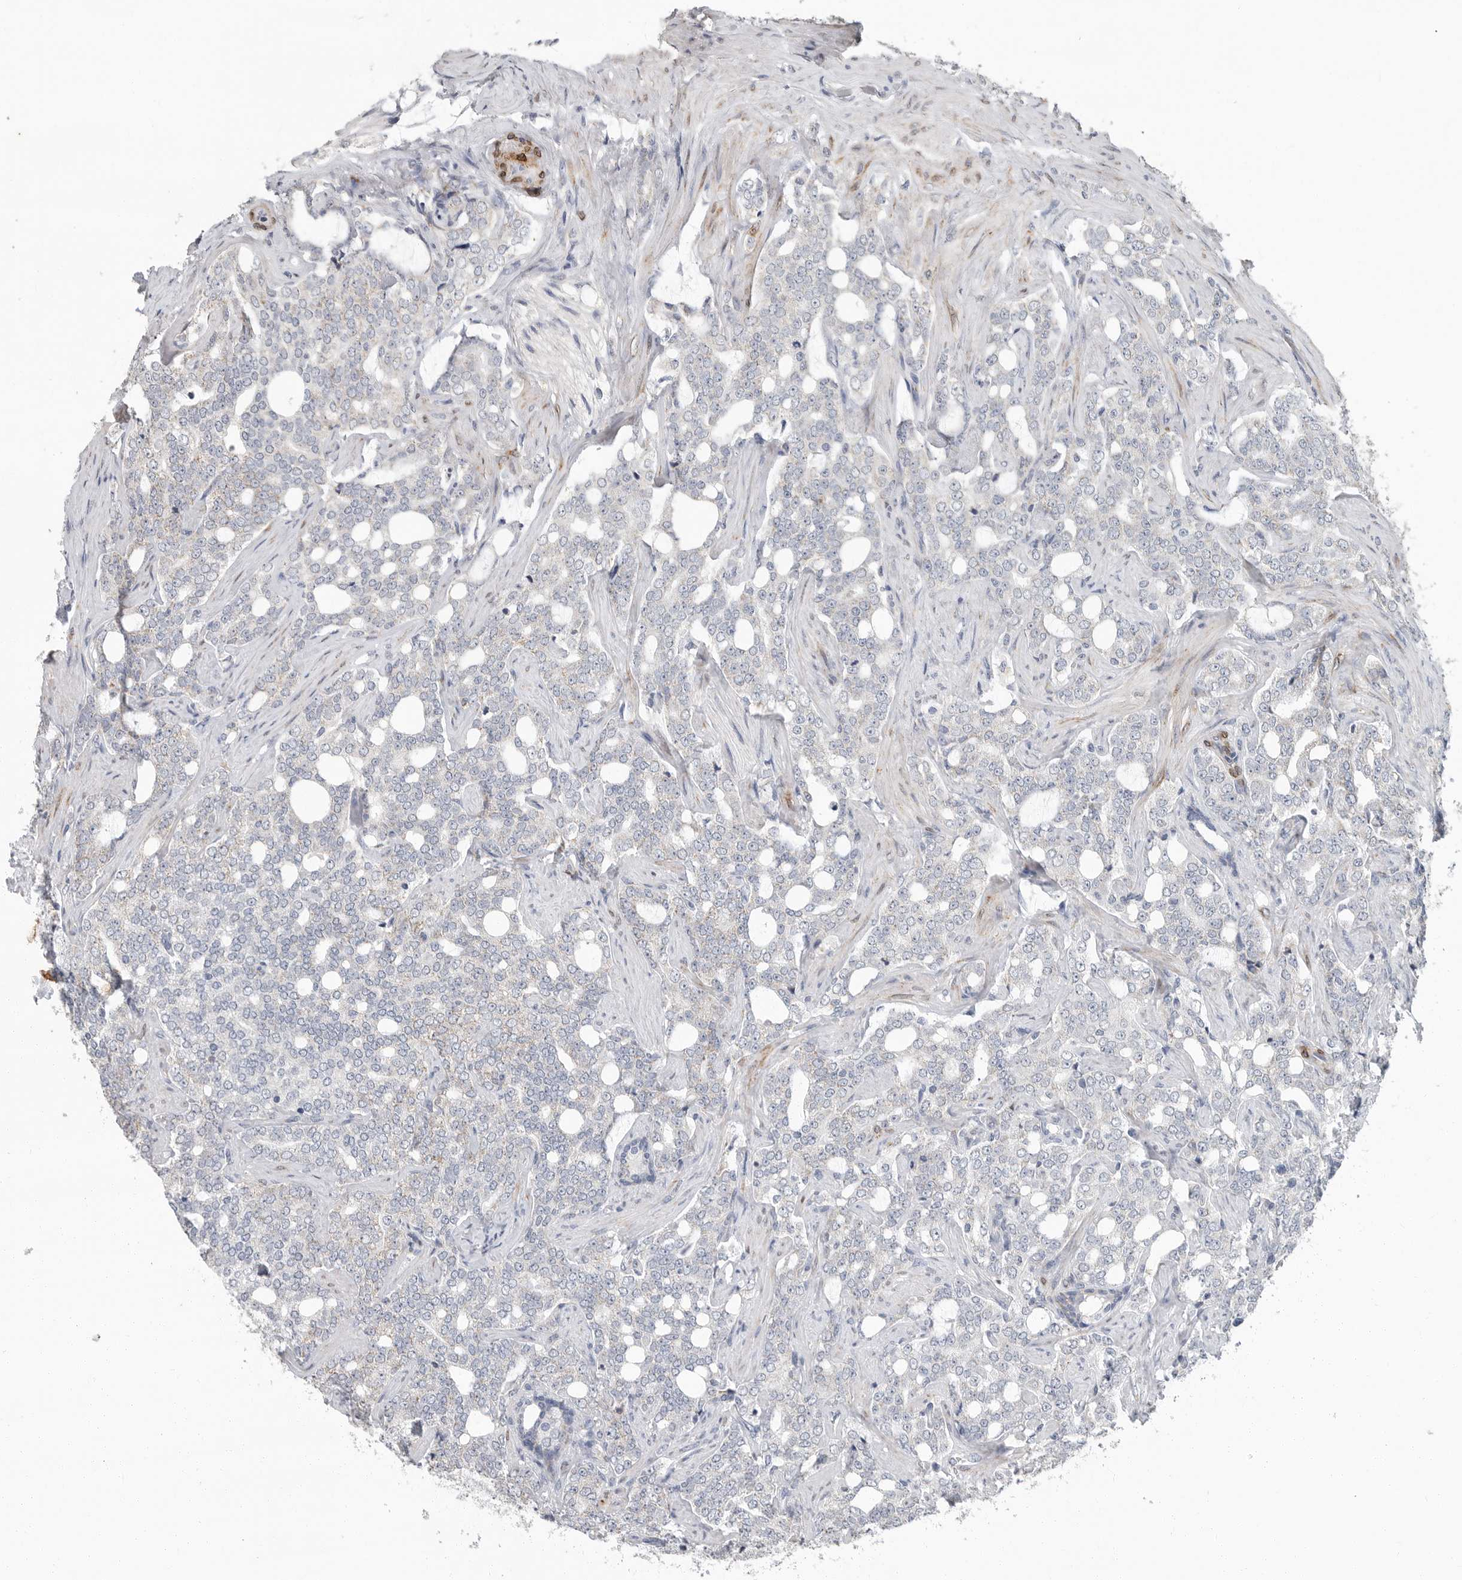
{"staining": {"intensity": "negative", "quantity": "none", "location": "none"}, "tissue": "prostate cancer", "cell_type": "Tumor cells", "image_type": "cancer", "snomed": [{"axis": "morphology", "description": "Adenocarcinoma, High grade"}, {"axis": "topography", "description": "Prostate"}], "caption": "This is a image of IHC staining of prostate cancer, which shows no positivity in tumor cells. Brightfield microscopy of immunohistochemistry (IHC) stained with DAB (brown) and hematoxylin (blue), captured at high magnification.", "gene": "PLN", "patient": {"sex": "male", "age": 64}}